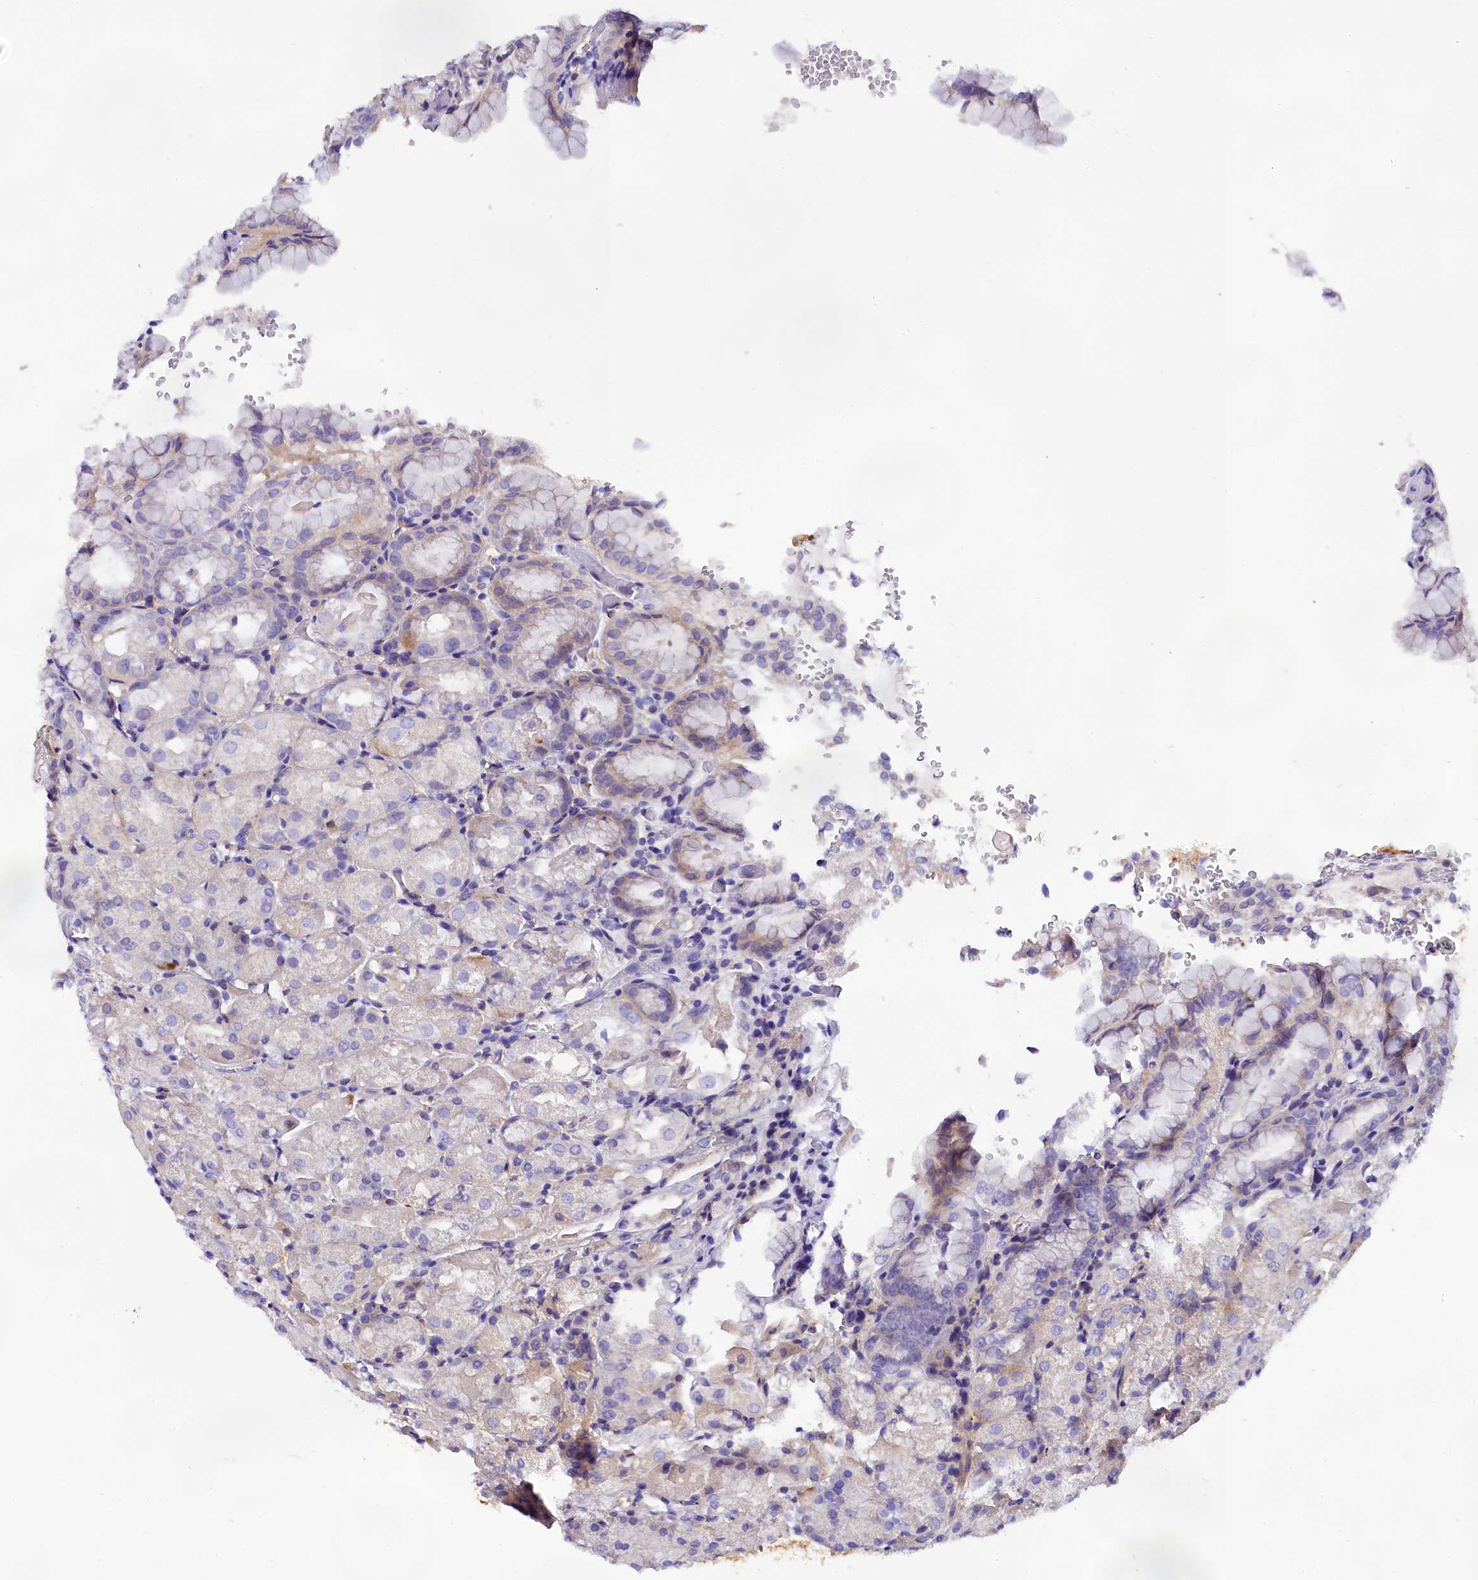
{"staining": {"intensity": "weak", "quantity": "<25%", "location": "cytoplasmic/membranous"}, "tissue": "stomach", "cell_type": "Glandular cells", "image_type": "normal", "snomed": [{"axis": "morphology", "description": "Normal tissue, NOS"}, {"axis": "topography", "description": "Stomach, upper"}, {"axis": "topography", "description": "Stomach, lower"}], "caption": "Human stomach stained for a protein using IHC demonstrates no expression in glandular cells.", "gene": "SOD3", "patient": {"sex": "male", "age": 62}}